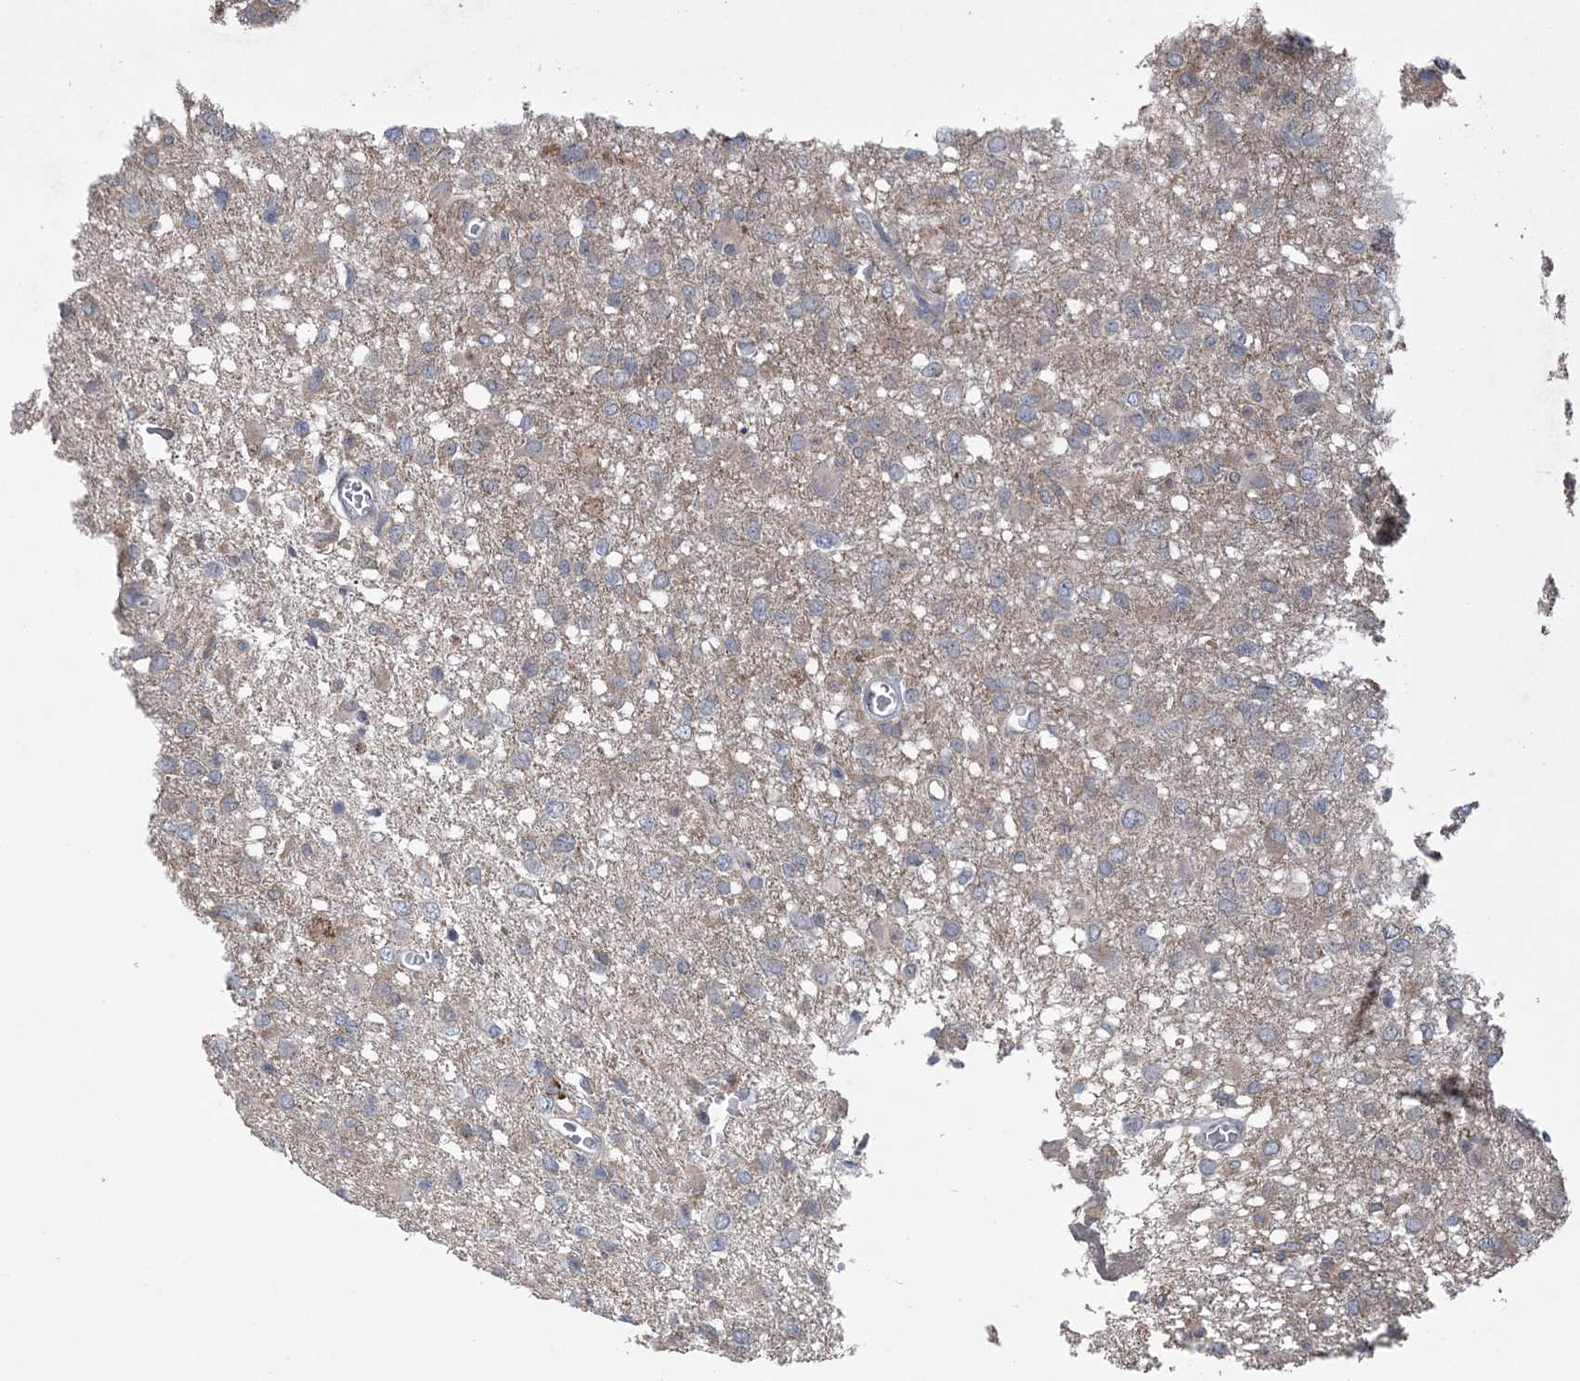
{"staining": {"intensity": "weak", "quantity": "<25%", "location": "cytoplasmic/membranous"}, "tissue": "glioma", "cell_type": "Tumor cells", "image_type": "cancer", "snomed": [{"axis": "morphology", "description": "Glioma, malignant, High grade"}, {"axis": "topography", "description": "Brain"}], "caption": "Tumor cells are negative for protein expression in human glioma.", "gene": "MYO9B", "patient": {"sex": "female", "age": 57}}